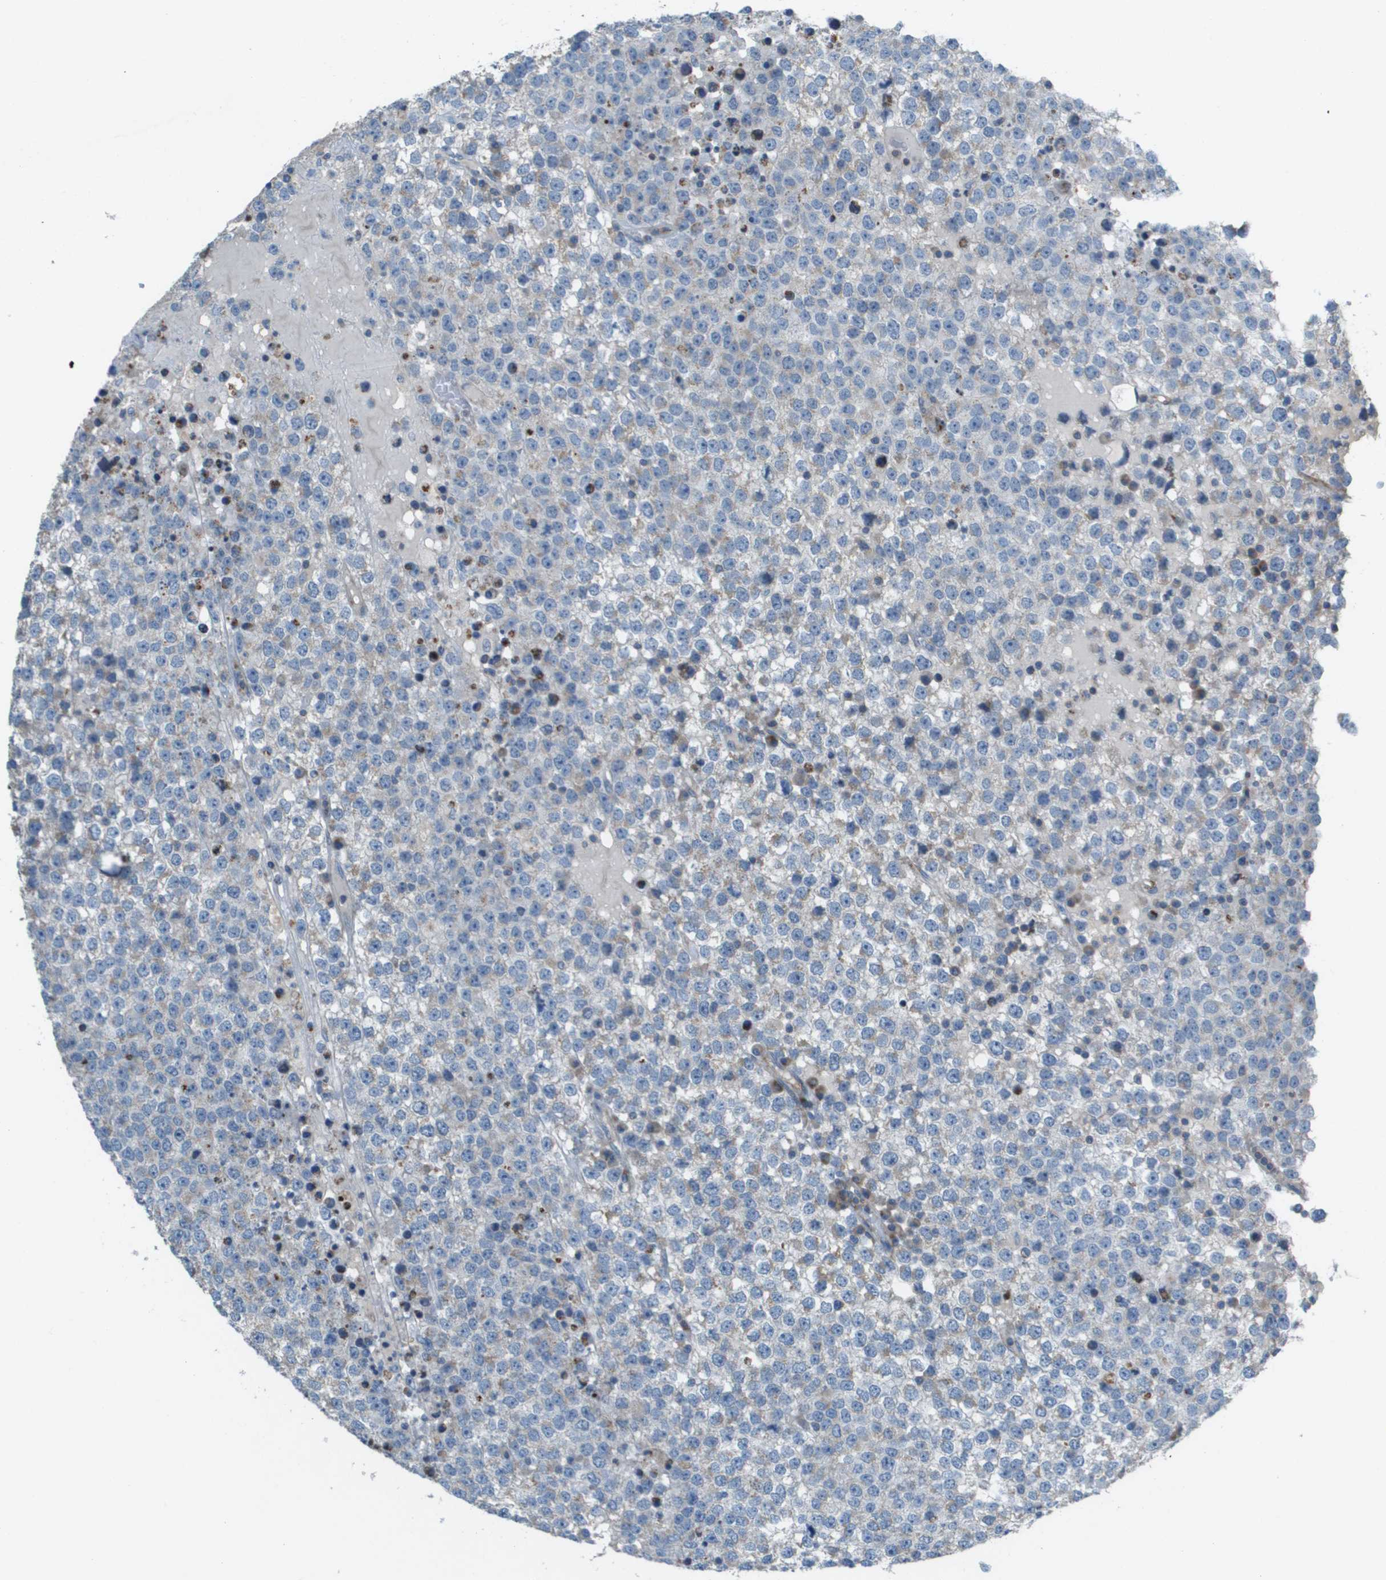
{"staining": {"intensity": "weak", "quantity": "<25%", "location": "cytoplasmic/membranous"}, "tissue": "testis cancer", "cell_type": "Tumor cells", "image_type": "cancer", "snomed": [{"axis": "morphology", "description": "Seminoma, NOS"}, {"axis": "topography", "description": "Testis"}], "caption": "Testis cancer (seminoma) stained for a protein using immunohistochemistry (IHC) demonstrates no expression tumor cells.", "gene": "GALNT6", "patient": {"sex": "male", "age": 65}}